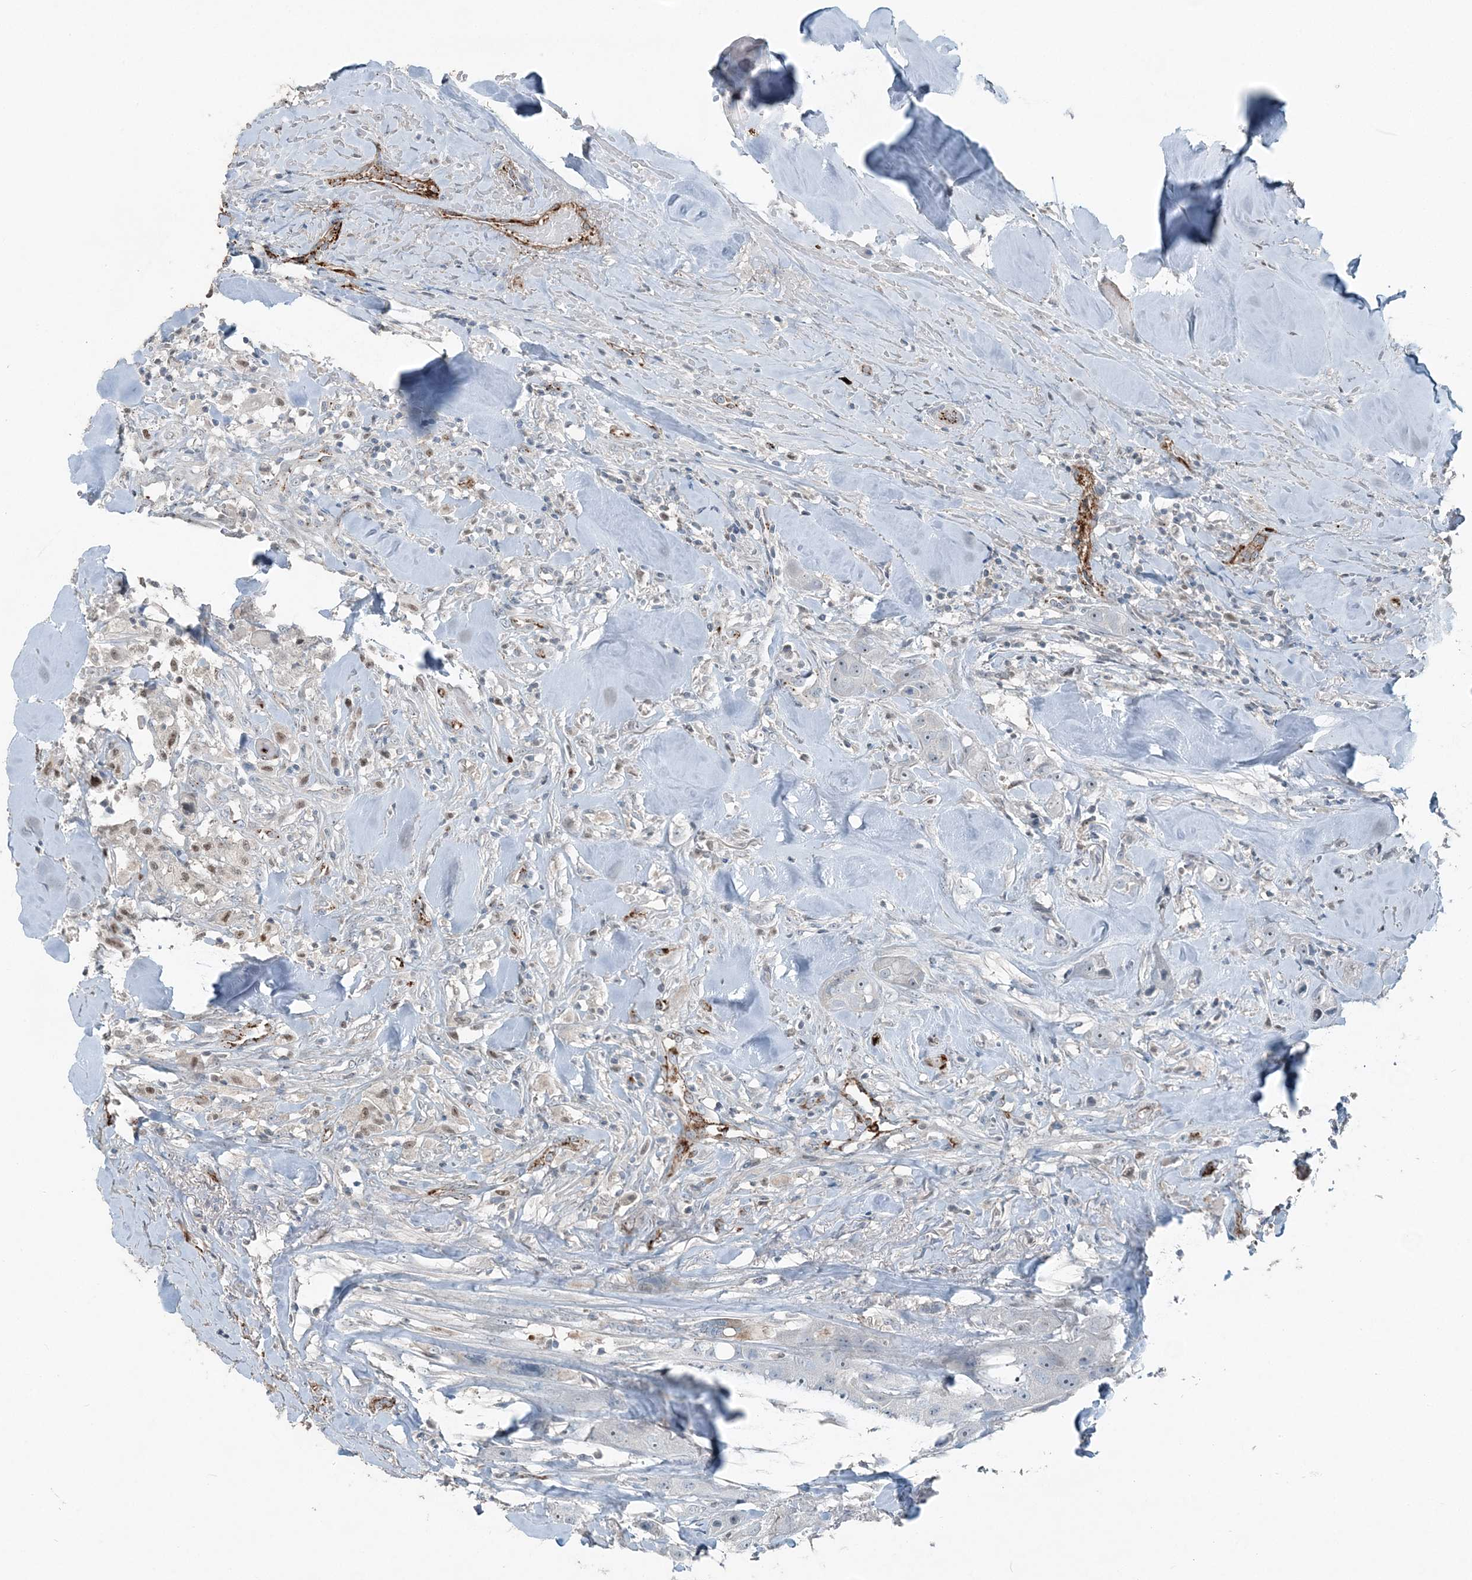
{"staining": {"intensity": "weak", "quantity": "<25%", "location": "nuclear"}, "tissue": "head and neck cancer", "cell_type": "Tumor cells", "image_type": "cancer", "snomed": [{"axis": "morphology", "description": "Normal tissue, NOS"}, {"axis": "morphology", "description": "Squamous cell carcinoma, NOS"}, {"axis": "topography", "description": "Skeletal muscle"}, {"axis": "topography", "description": "Head-Neck"}], "caption": "This is an IHC histopathology image of head and neck cancer. There is no staining in tumor cells.", "gene": "ELOVL7", "patient": {"sex": "male", "age": 51}}